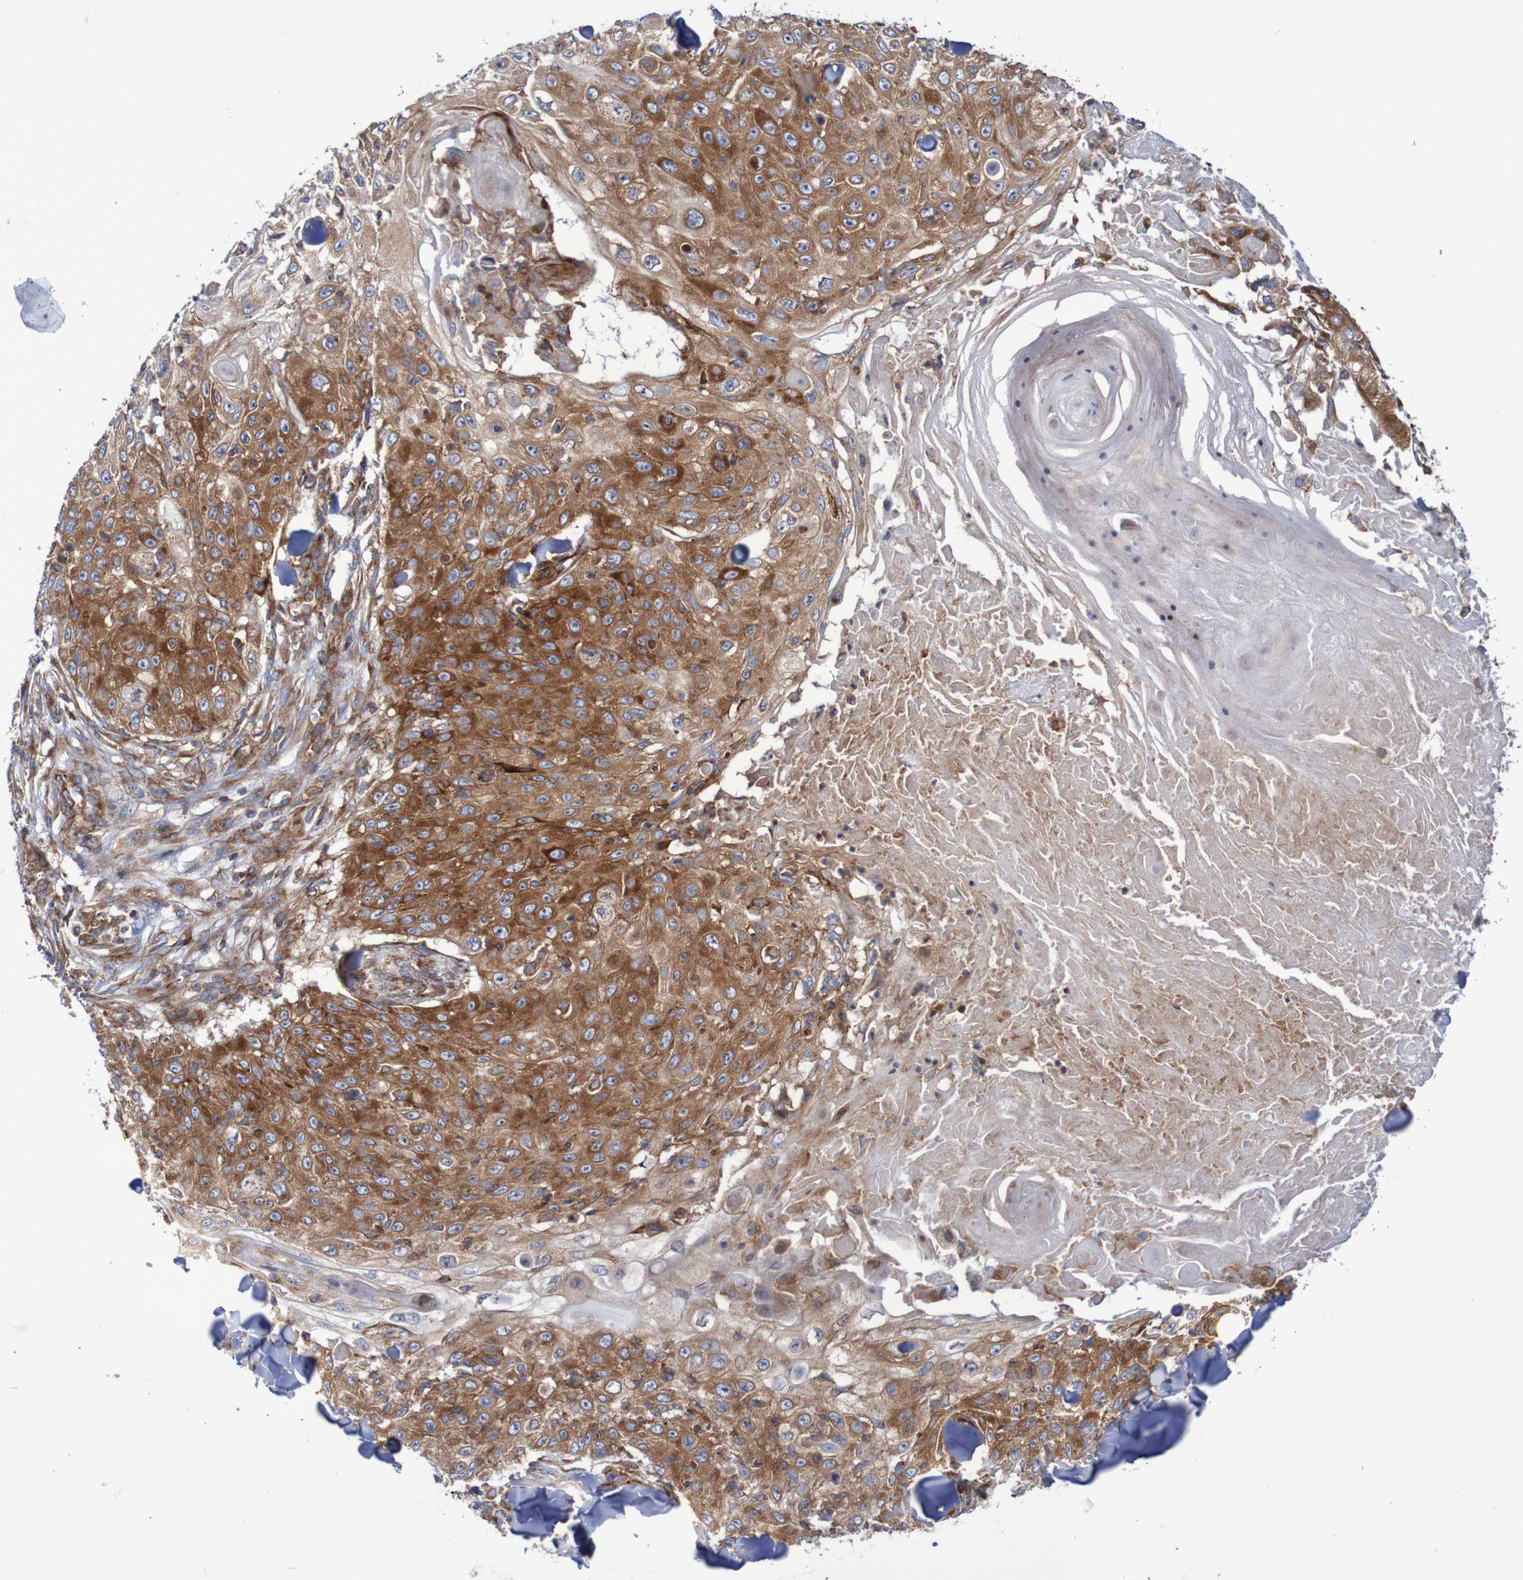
{"staining": {"intensity": "strong", "quantity": ">75%", "location": "cytoplasmic/membranous"}, "tissue": "skin cancer", "cell_type": "Tumor cells", "image_type": "cancer", "snomed": [{"axis": "morphology", "description": "Squamous cell carcinoma, NOS"}, {"axis": "topography", "description": "Skin"}], "caption": "Squamous cell carcinoma (skin) stained for a protein (brown) exhibits strong cytoplasmic/membranous positive staining in about >75% of tumor cells.", "gene": "FXR2", "patient": {"sex": "male", "age": 86}}